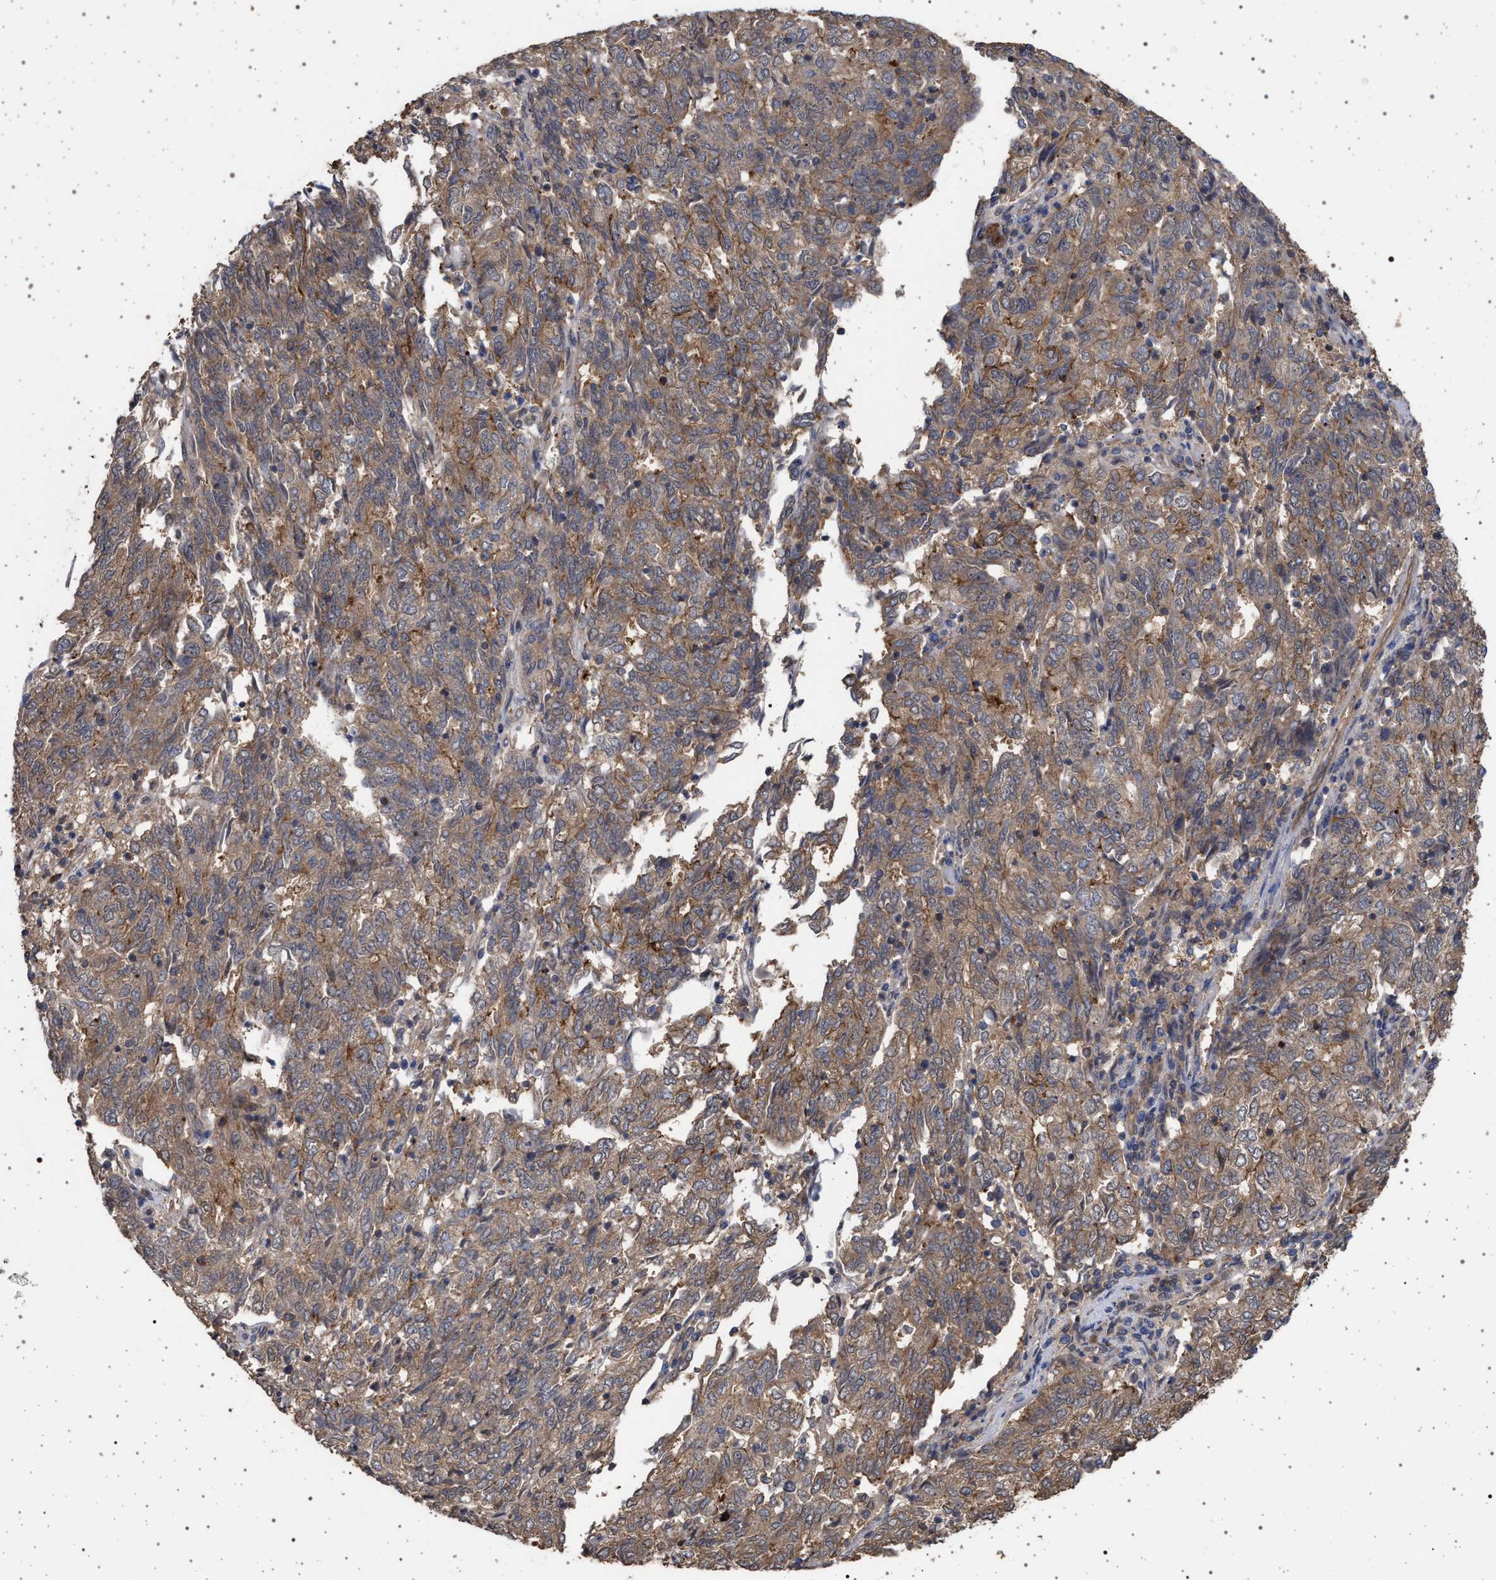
{"staining": {"intensity": "moderate", "quantity": ">75%", "location": "cytoplasmic/membranous"}, "tissue": "endometrial cancer", "cell_type": "Tumor cells", "image_type": "cancer", "snomed": [{"axis": "morphology", "description": "Adenocarcinoma, NOS"}, {"axis": "topography", "description": "Endometrium"}], "caption": "Human endometrial cancer stained with a protein marker displays moderate staining in tumor cells.", "gene": "IFT20", "patient": {"sex": "female", "age": 80}}